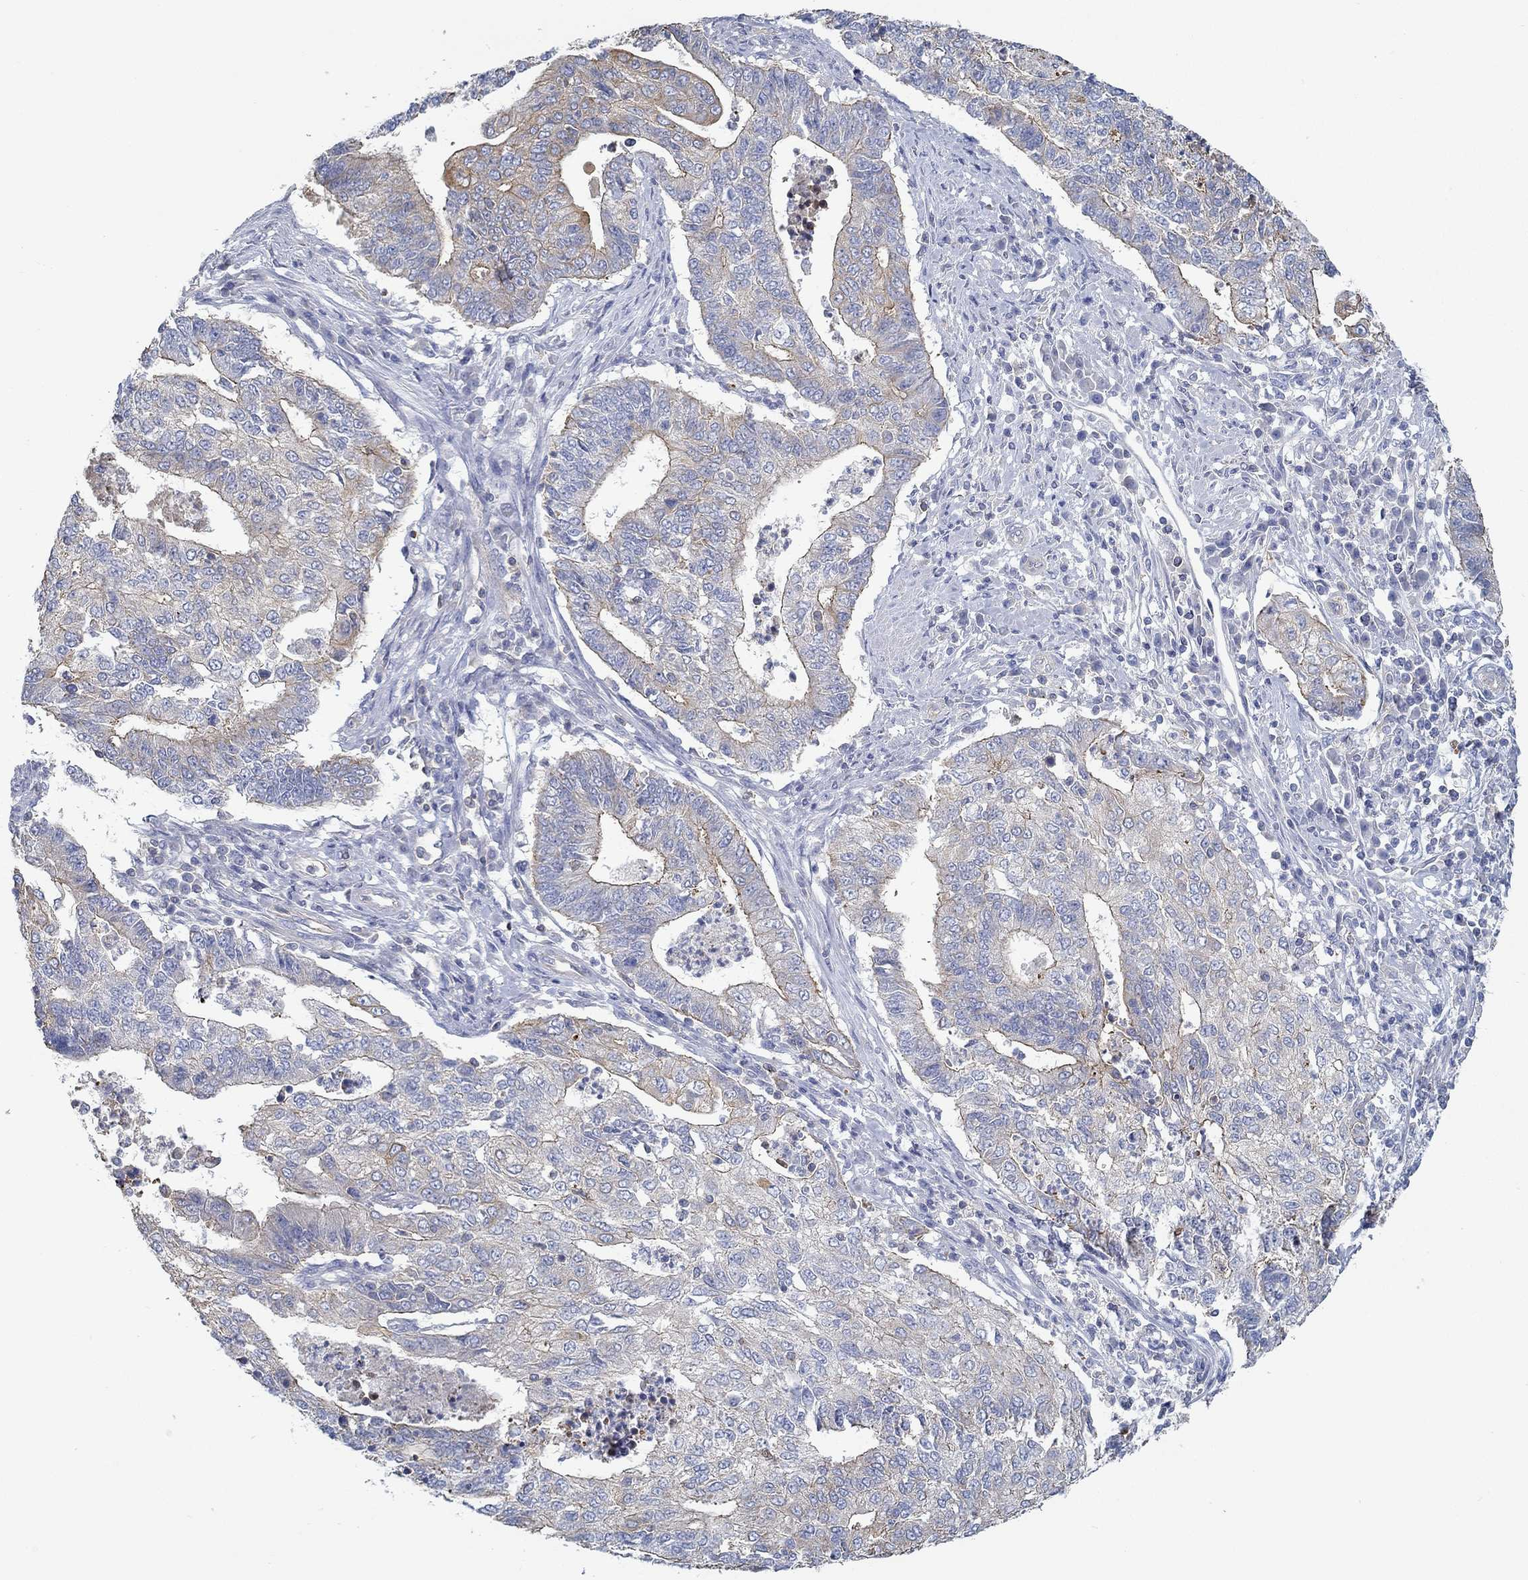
{"staining": {"intensity": "moderate", "quantity": "<25%", "location": "cytoplasmic/membranous"}, "tissue": "endometrial cancer", "cell_type": "Tumor cells", "image_type": "cancer", "snomed": [{"axis": "morphology", "description": "Adenocarcinoma, NOS"}, {"axis": "topography", "description": "Uterus"}, {"axis": "topography", "description": "Endometrium"}], "caption": "A photomicrograph of human endometrial adenocarcinoma stained for a protein demonstrates moderate cytoplasmic/membranous brown staining in tumor cells. (DAB IHC, brown staining for protein, blue staining for nuclei).", "gene": "BBOF1", "patient": {"sex": "female", "age": 54}}